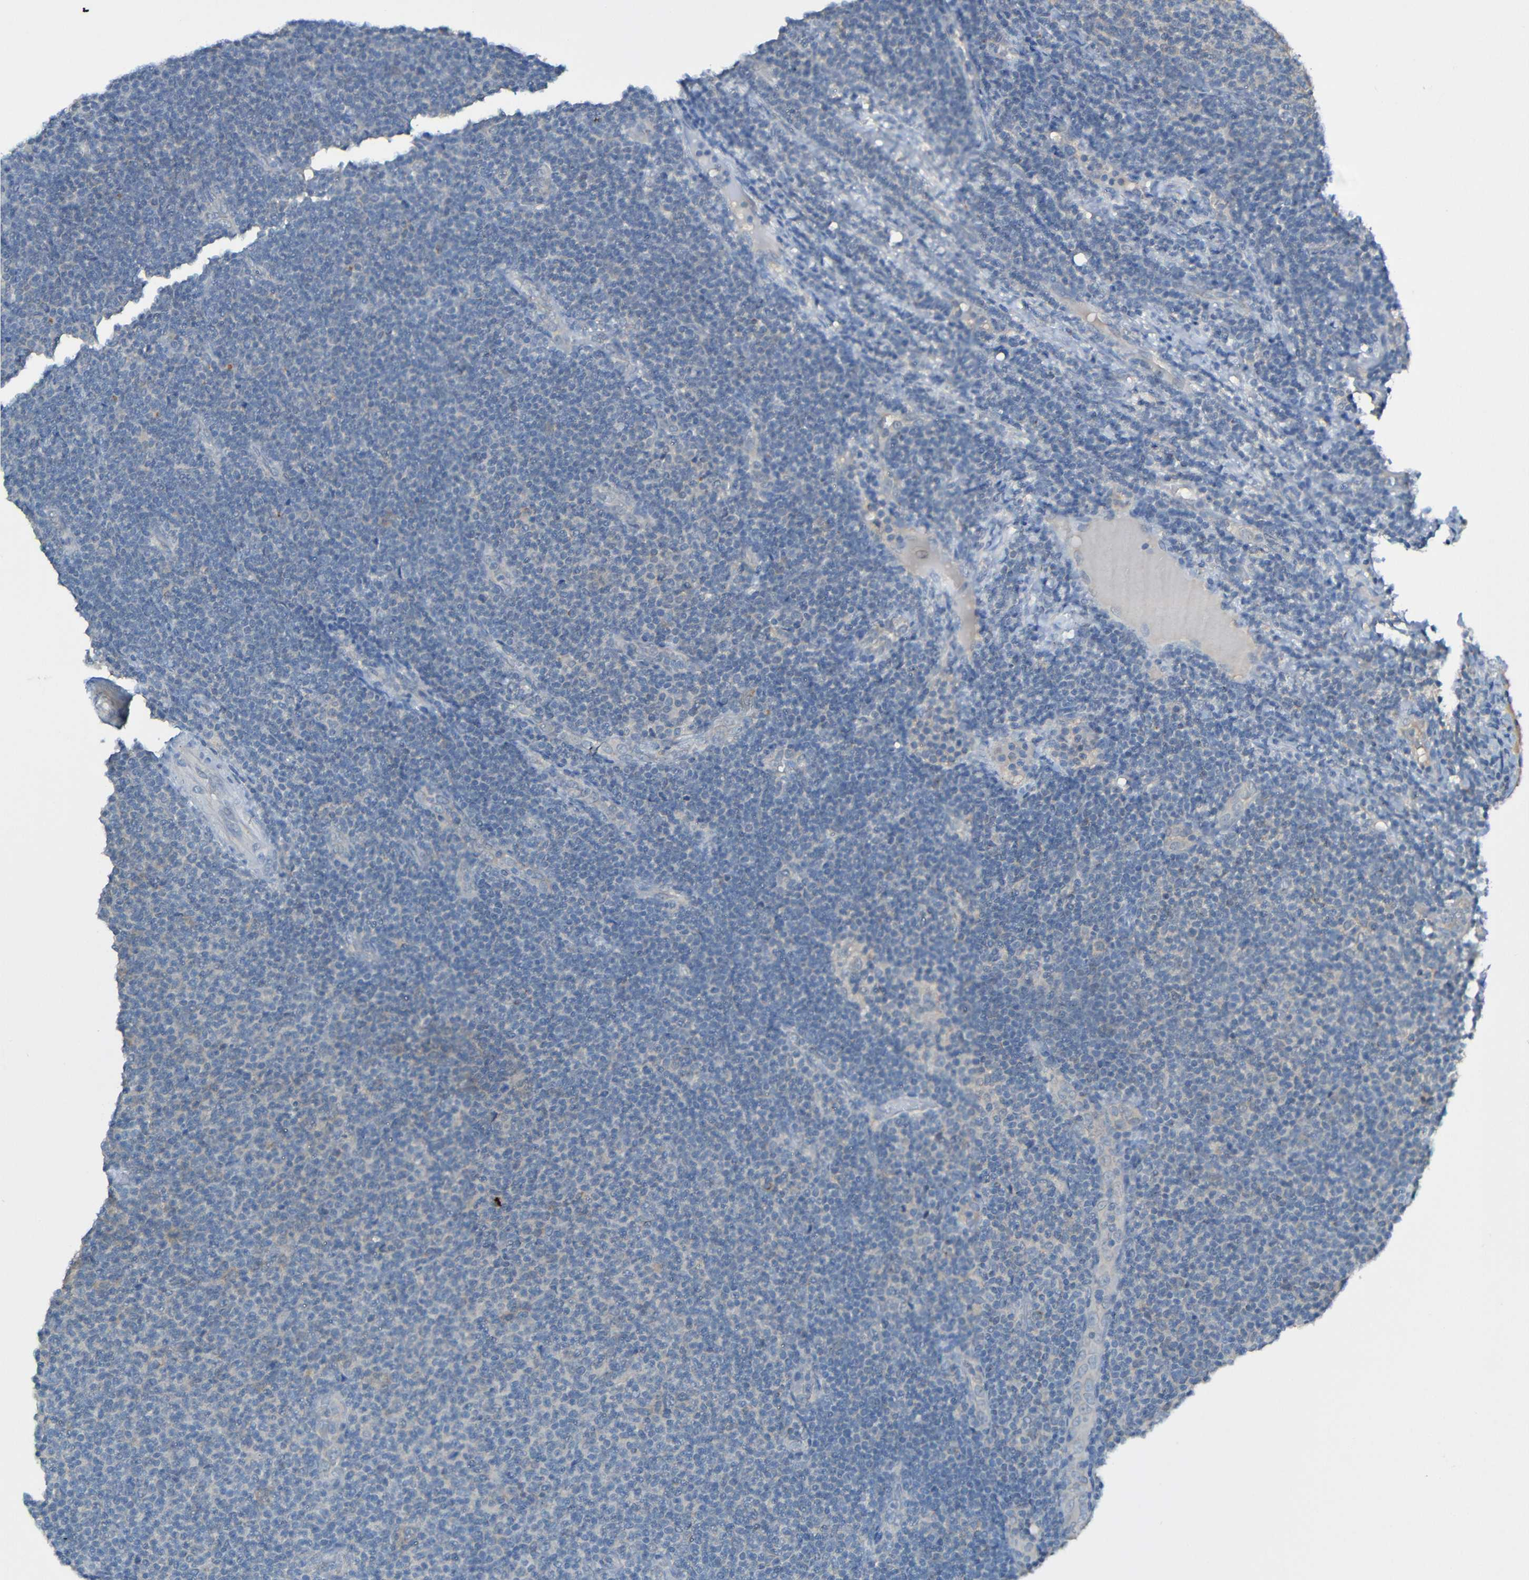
{"staining": {"intensity": "negative", "quantity": "none", "location": "none"}, "tissue": "lymphoma", "cell_type": "Tumor cells", "image_type": "cancer", "snomed": [{"axis": "morphology", "description": "Malignant lymphoma, non-Hodgkin's type, Low grade"}, {"axis": "topography", "description": "Lymph node"}], "caption": "The micrograph exhibits no staining of tumor cells in malignant lymphoma, non-Hodgkin's type (low-grade). (Stains: DAB (3,3'-diaminobenzidine) IHC with hematoxylin counter stain, Microscopy: brightfield microscopy at high magnification).", "gene": "LRRC70", "patient": {"sex": "male", "age": 66}}